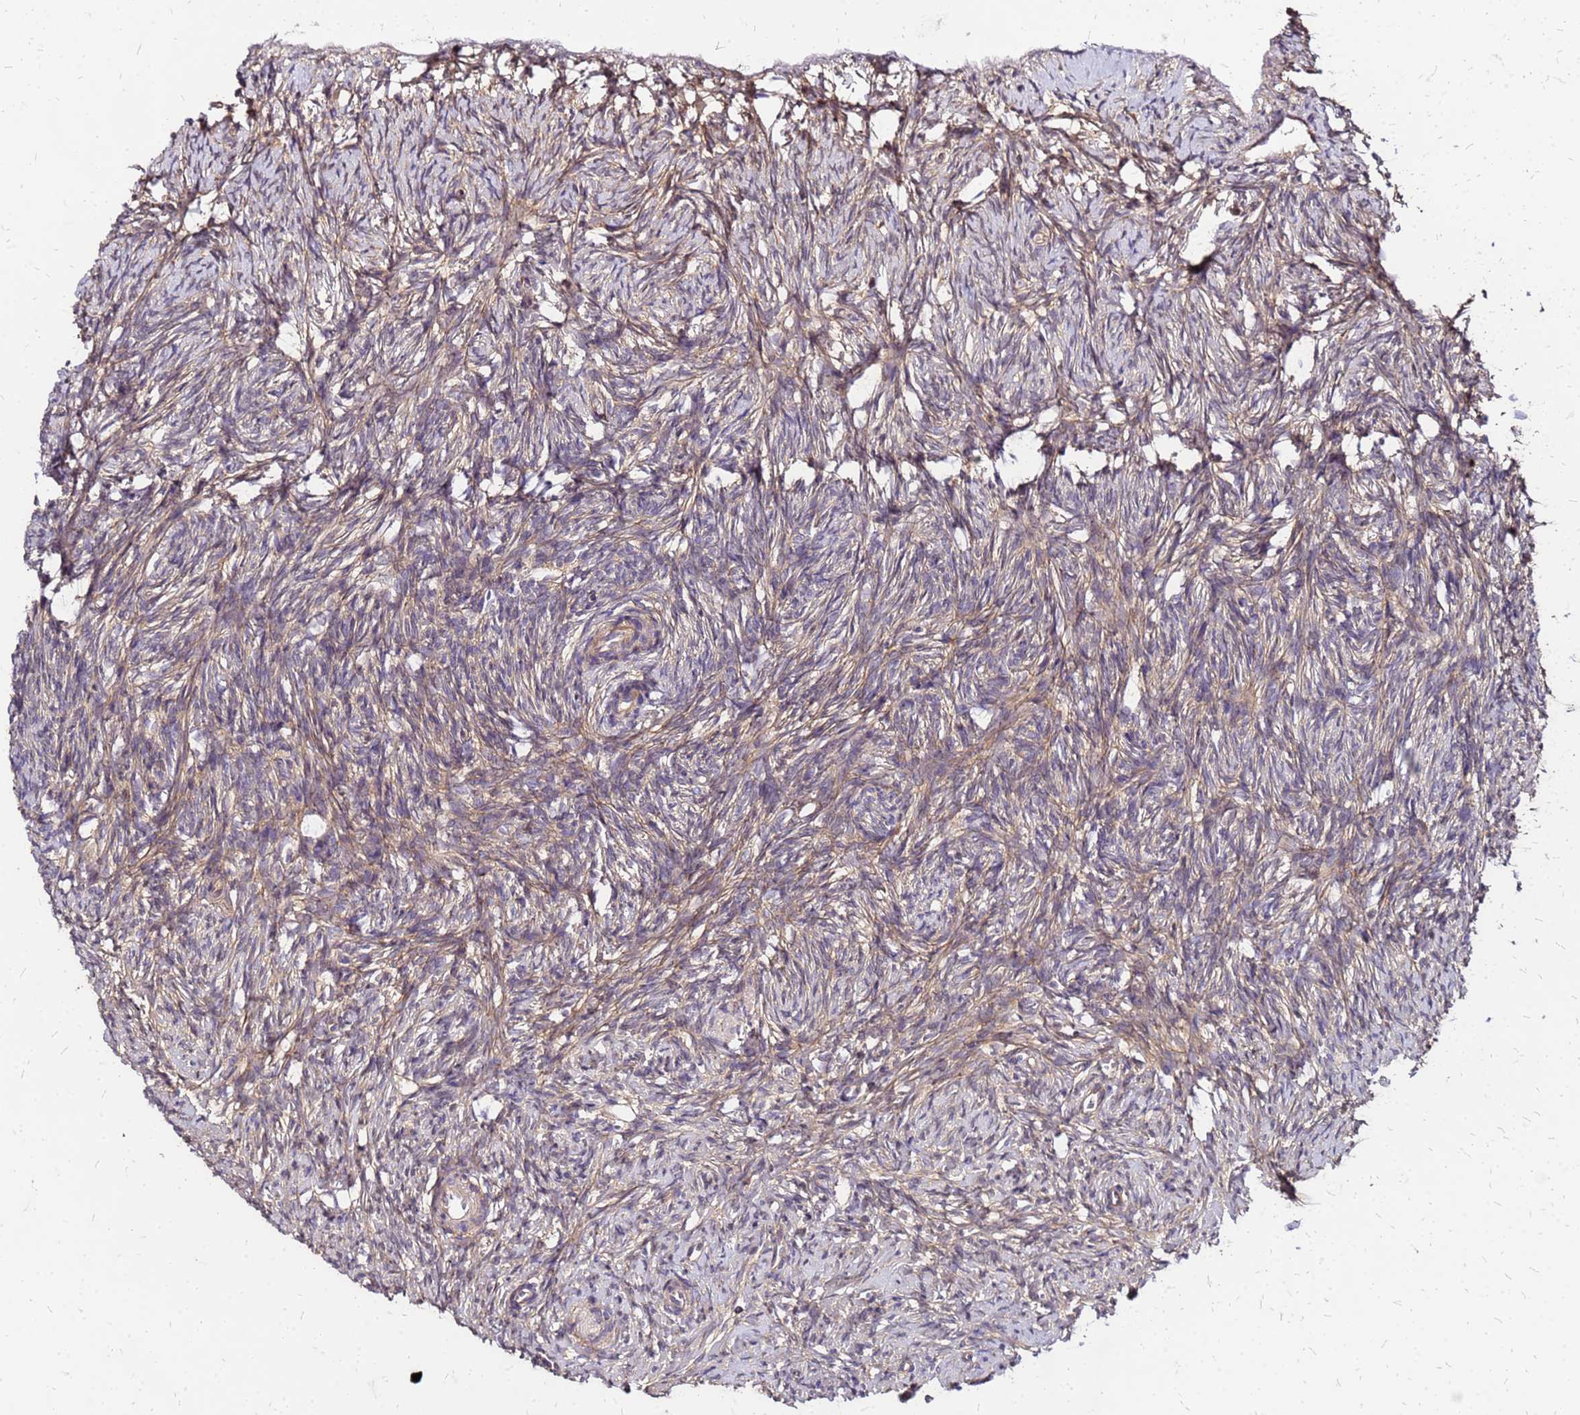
{"staining": {"intensity": "weak", "quantity": "25%-75%", "location": "cytoplasmic/membranous"}, "tissue": "ovary", "cell_type": "Ovarian stroma cells", "image_type": "normal", "snomed": [{"axis": "morphology", "description": "Normal tissue, NOS"}, {"axis": "topography", "description": "Ovary"}], "caption": "Approximately 25%-75% of ovarian stroma cells in unremarkable human ovary demonstrate weak cytoplasmic/membranous protein positivity as visualized by brown immunohistochemical staining.", "gene": "CYBC1", "patient": {"sex": "female", "age": 51}}